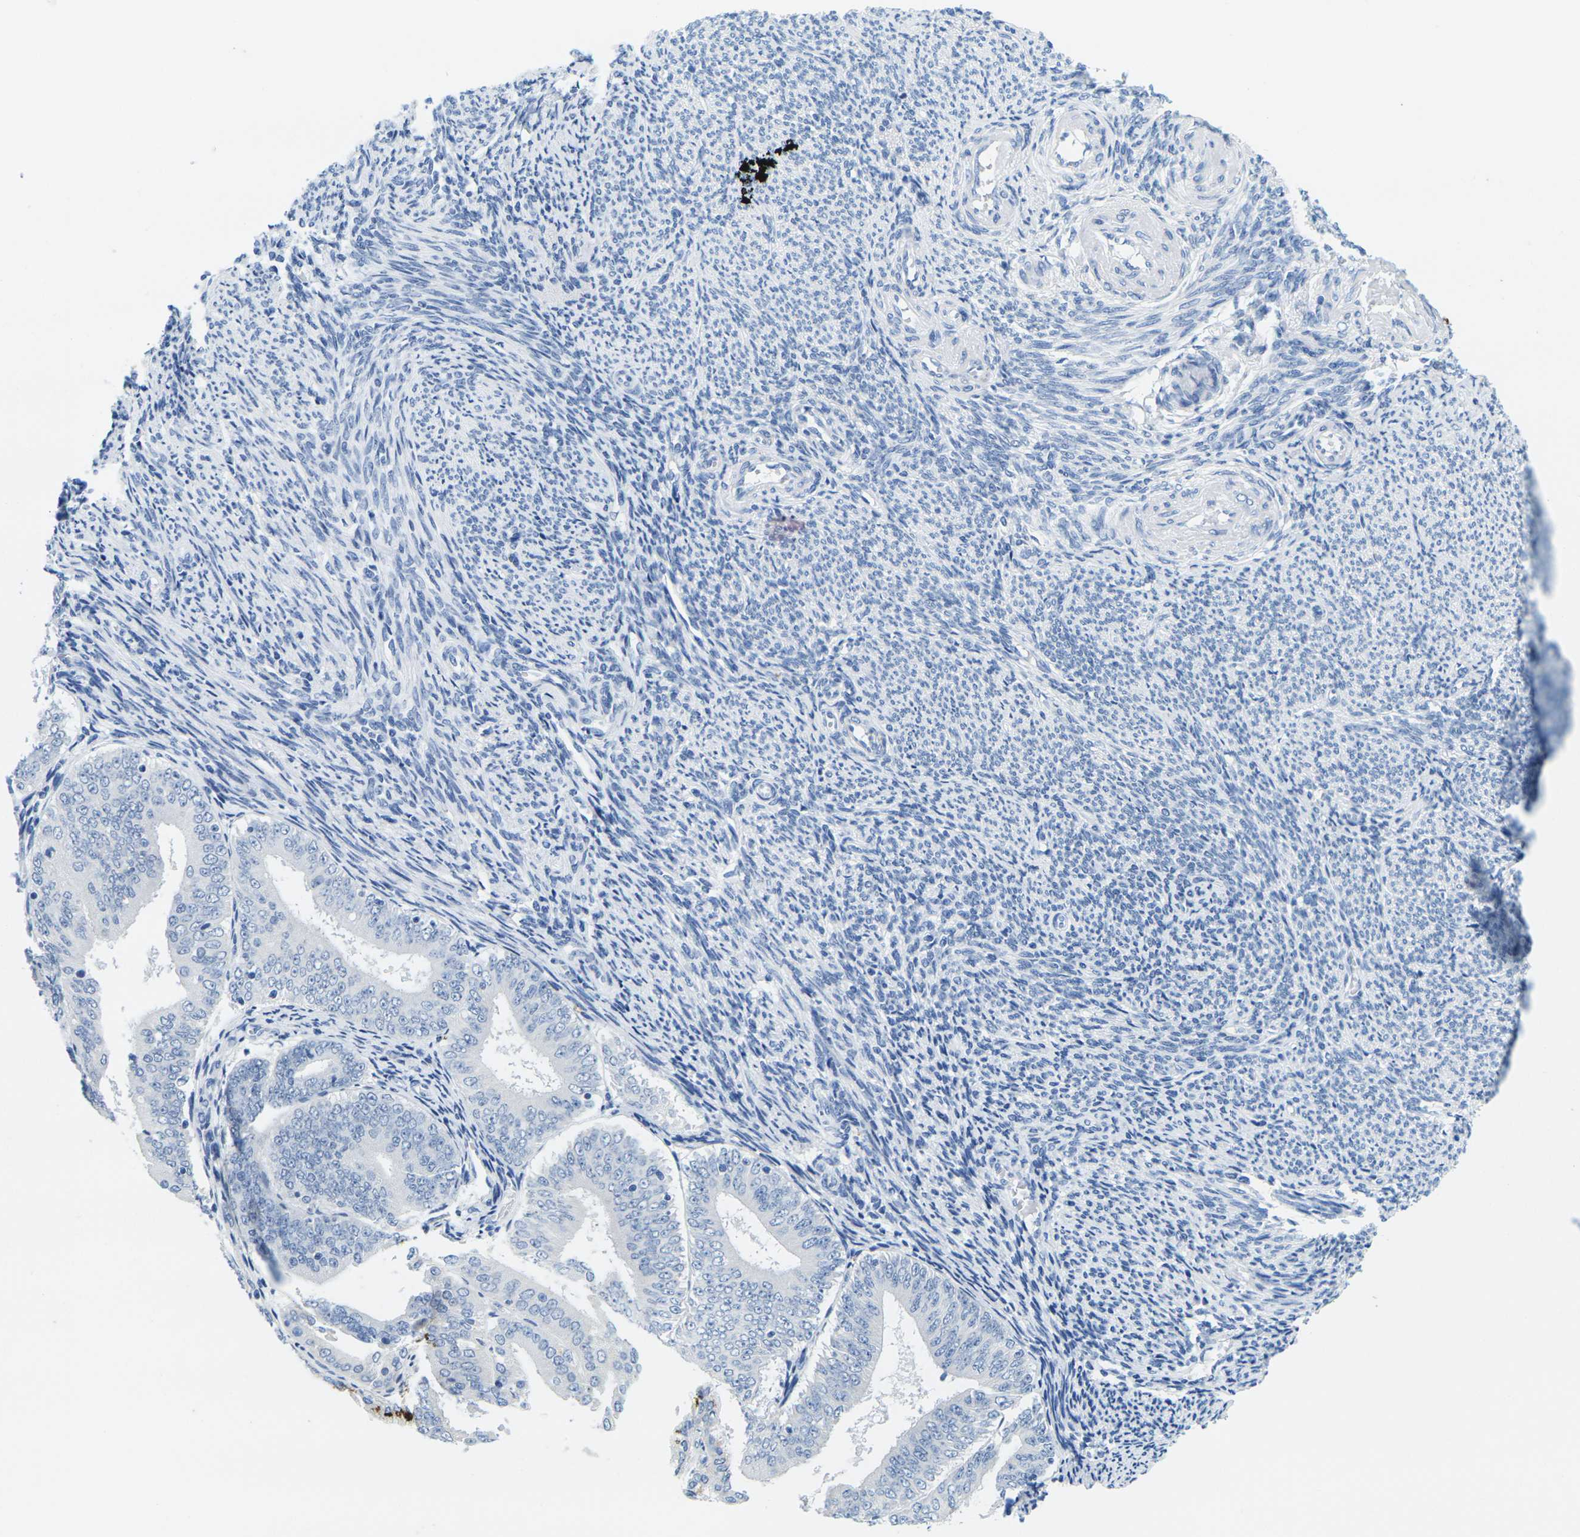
{"staining": {"intensity": "negative", "quantity": "none", "location": "none"}, "tissue": "endometrial cancer", "cell_type": "Tumor cells", "image_type": "cancer", "snomed": [{"axis": "morphology", "description": "Adenocarcinoma, NOS"}, {"axis": "topography", "description": "Endometrium"}], "caption": "This is a photomicrograph of immunohistochemistry staining of endometrial cancer, which shows no staining in tumor cells.", "gene": "FAM3D", "patient": {"sex": "female", "age": 63}}